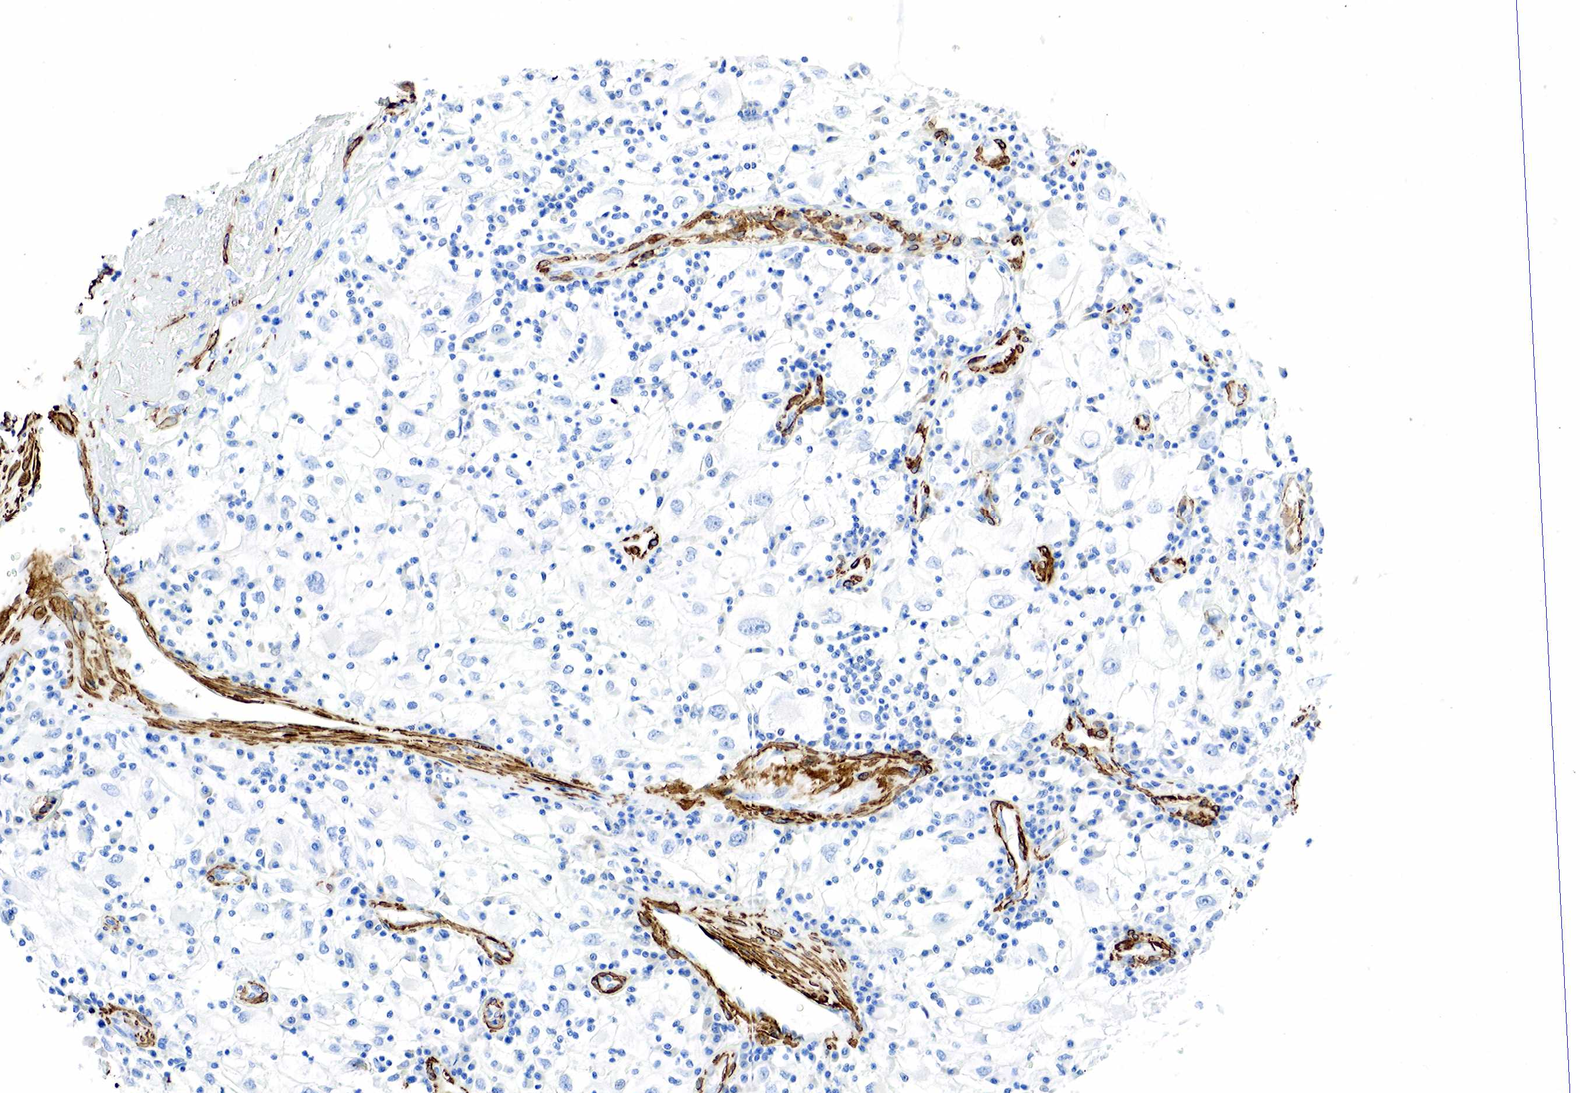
{"staining": {"intensity": "negative", "quantity": "none", "location": "none"}, "tissue": "renal cancer", "cell_type": "Tumor cells", "image_type": "cancer", "snomed": [{"axis": "morphology", "description": "Adenocarcinoma, NOS"}, {"axis": "topography", "description": "Kidney"}], "caption": "Renal cancer (adenocarcinoma) was stained to show a protein in brown. There is no significant expression in tumor cells.", "gene": "ACTA1", "patient": {"sex": "male", "age": 82}}